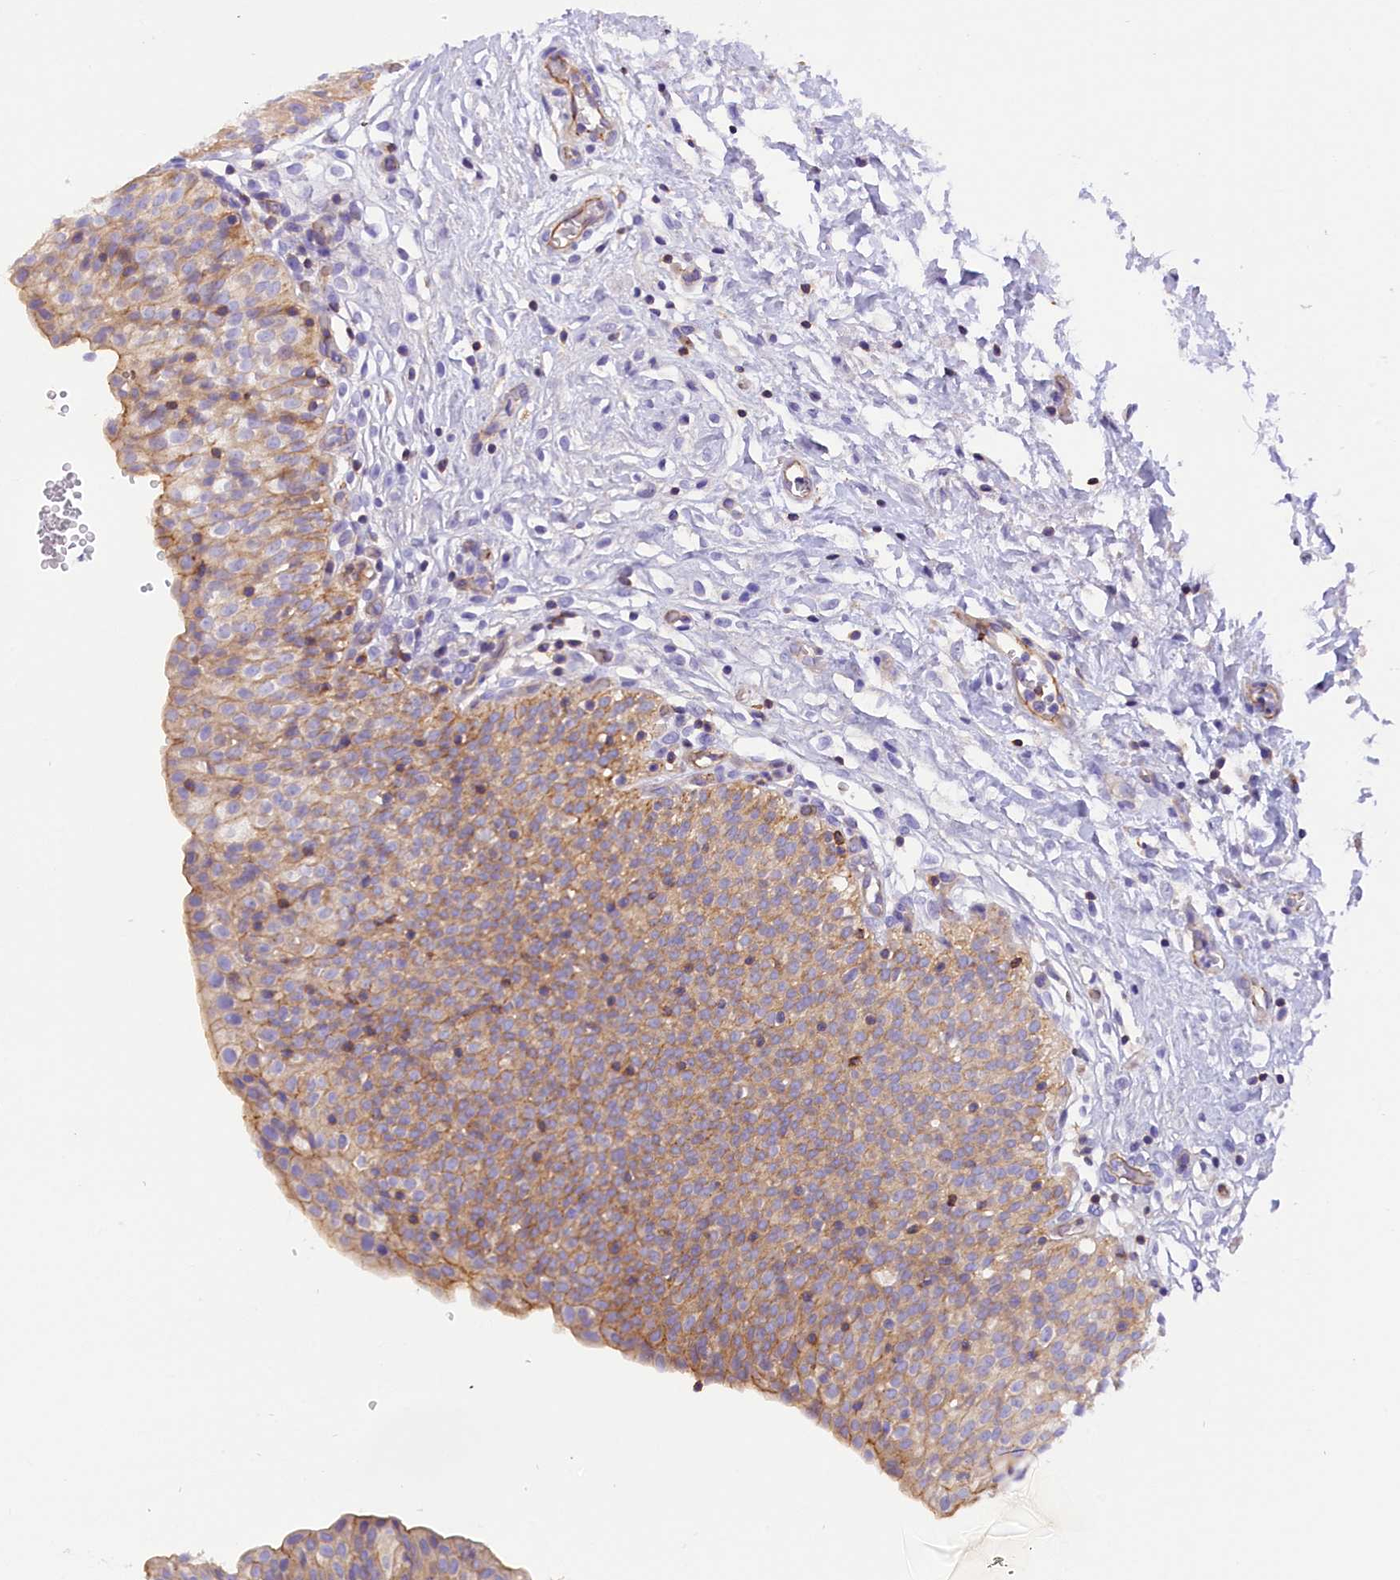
{"staining": {"intensity": "moderate", "quantity": ">75%", "location": "cytoplasmic/membranous"}, "tissue": "urinary bladder", "cell_type": "Urothelial cells", "image_type": "normal", "snomed": [{"axis": "morphology", "description": "Normal tissue, NOS"}, {"axis": "topography", "description": "Urinary bladder"}], "caption": "Immunohistochemical staining of unremarkable human urinary bladder exhibits moderate cytoplasmic/membranous protein staining in about >75% of urothelial cells. Using DAB (brown) and hematoxylin (blue) stains, captured at high magnification using brightfield microscopy.", "gene": "FAM193A", "patient": {"sex": "male", "age": 55}}